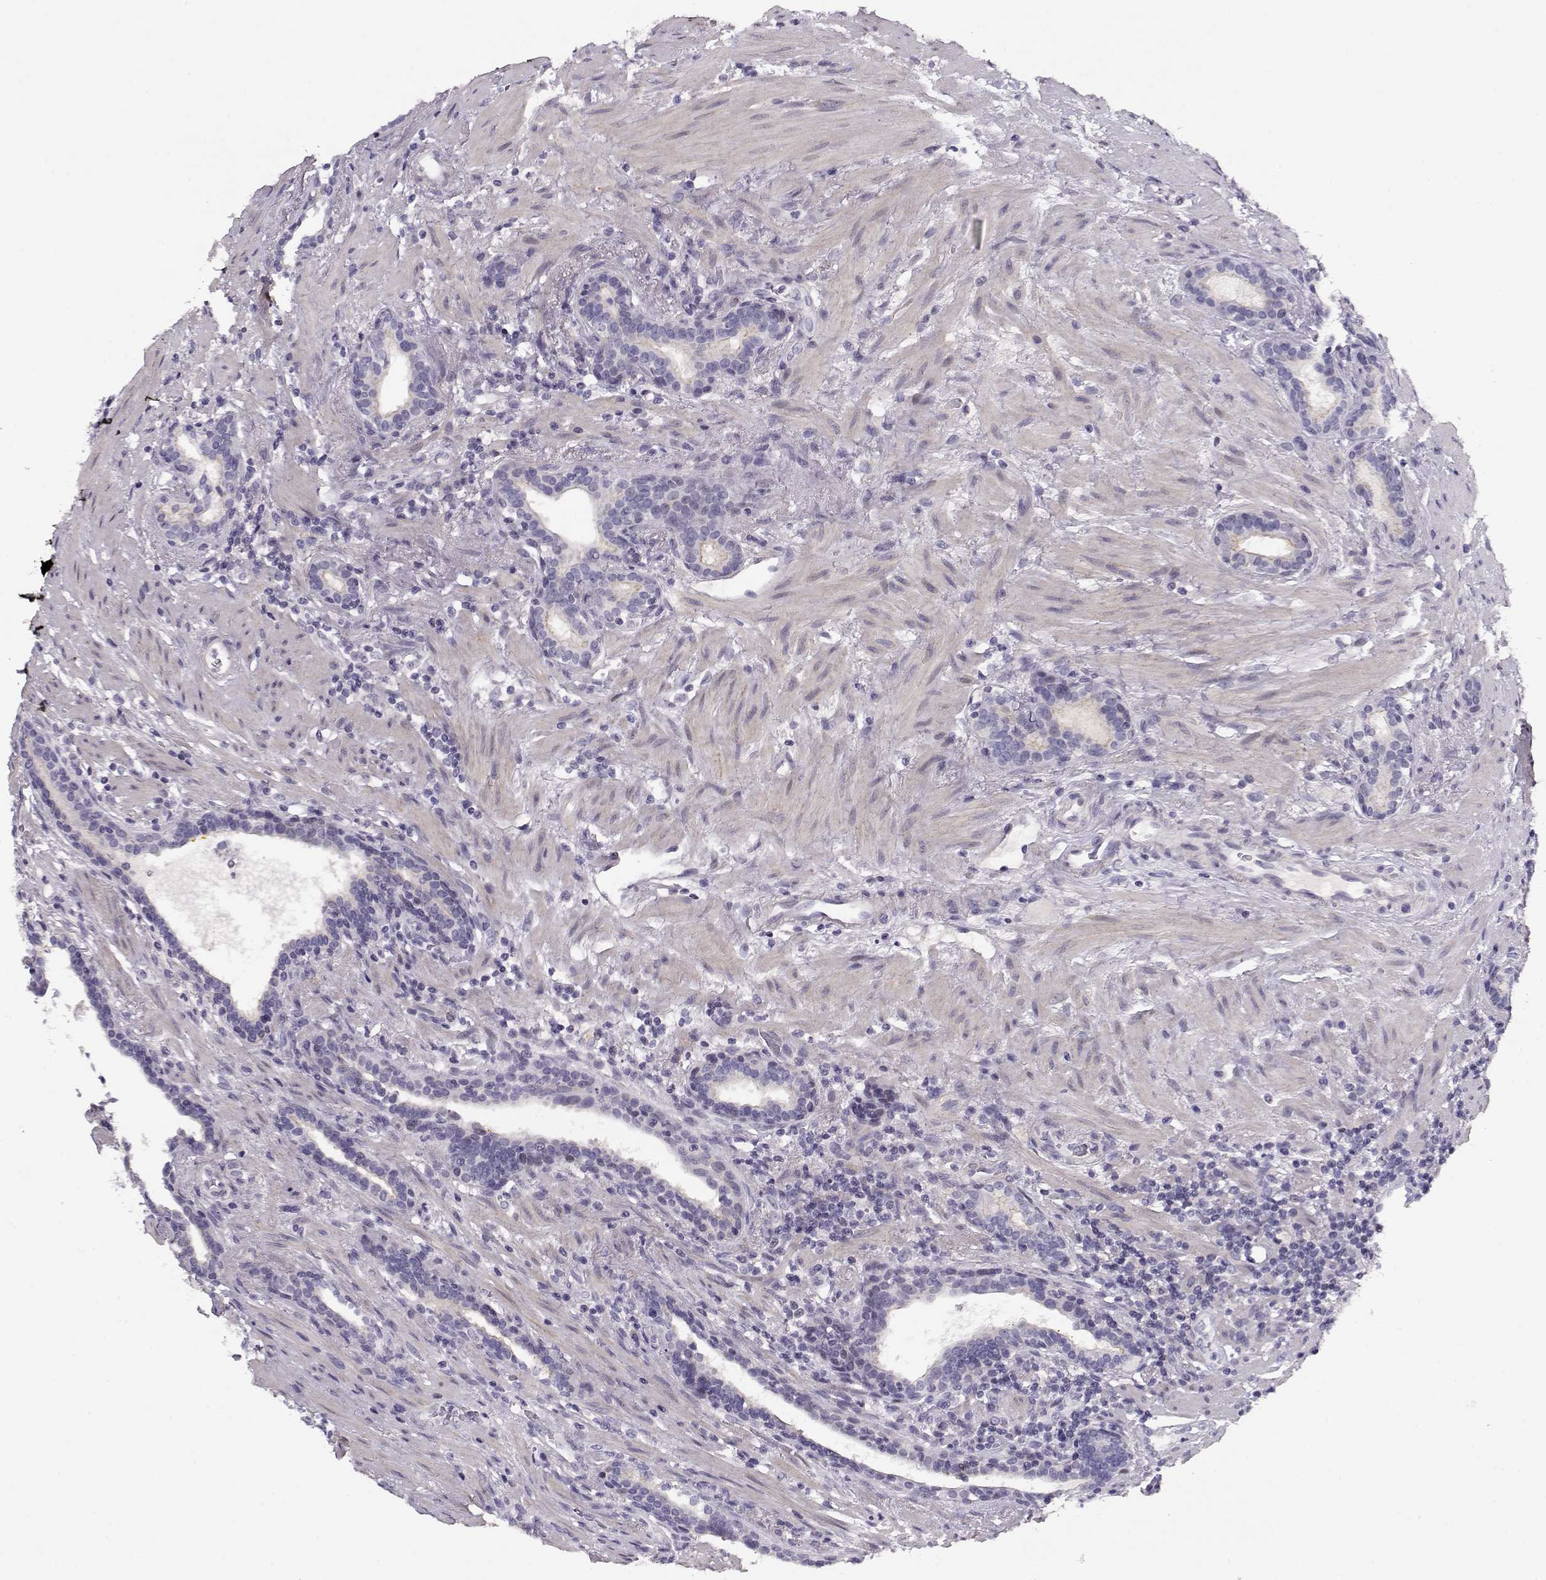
{"staining": {"intensity": "negative", "quantity": "none", "location": "none"}, "tissue": "prostate cancer", "cell_type": "Tumor cells", "image_type": "cancer", "snomed": [{"axis": "morphology", "description": "Adenocarcinoma, NOS"}, {"axis": "topography", "description": "Prostate"}], "caption": "There is no significant expression in tumor cells of prostate adenocarcinoma.", "gene": "CRX", "patient": {"sex": "male", "age": 66}}